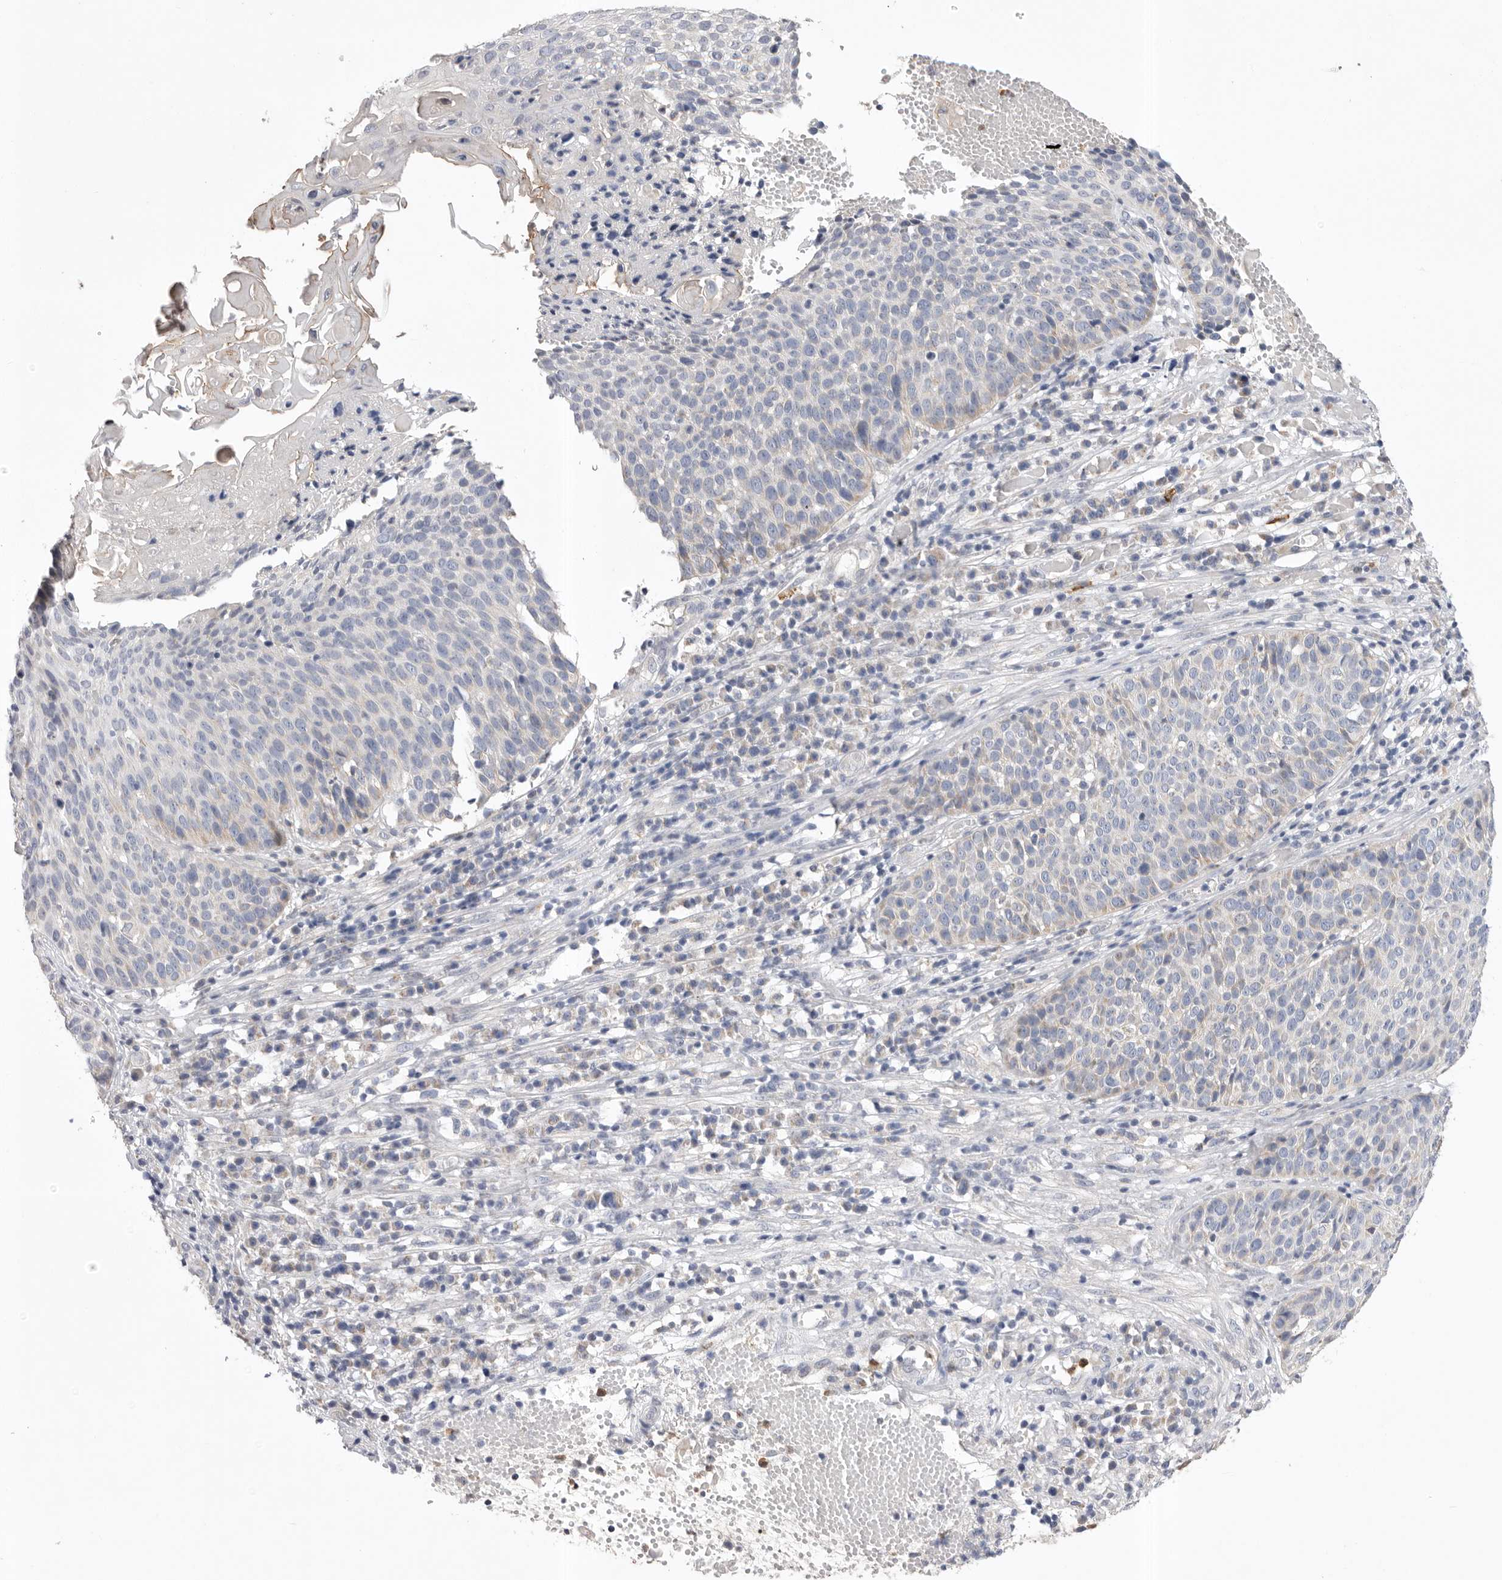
{"staining": {"intensity": "weak", "quantity": "<25%", "location": "cytoplasmic/membranous"}, "tissue": "cervical cancer", "cell_type": "Tumor cells", "image_type": "cancer", "snomed": [{"axis": "morphology", "description": "Squamous cell carcinoma, NOS"}, {"axis": "topography", "description": "Cervix"}], "caption": "An image of human cervical cancer is negative for staining in tumor cells. The staining is performed using DAB brown chromogen with nuclei counter-stained in using hematoxylin.", "gene": "CCDC126", "patient": {"sex": "female", "age": 74}}